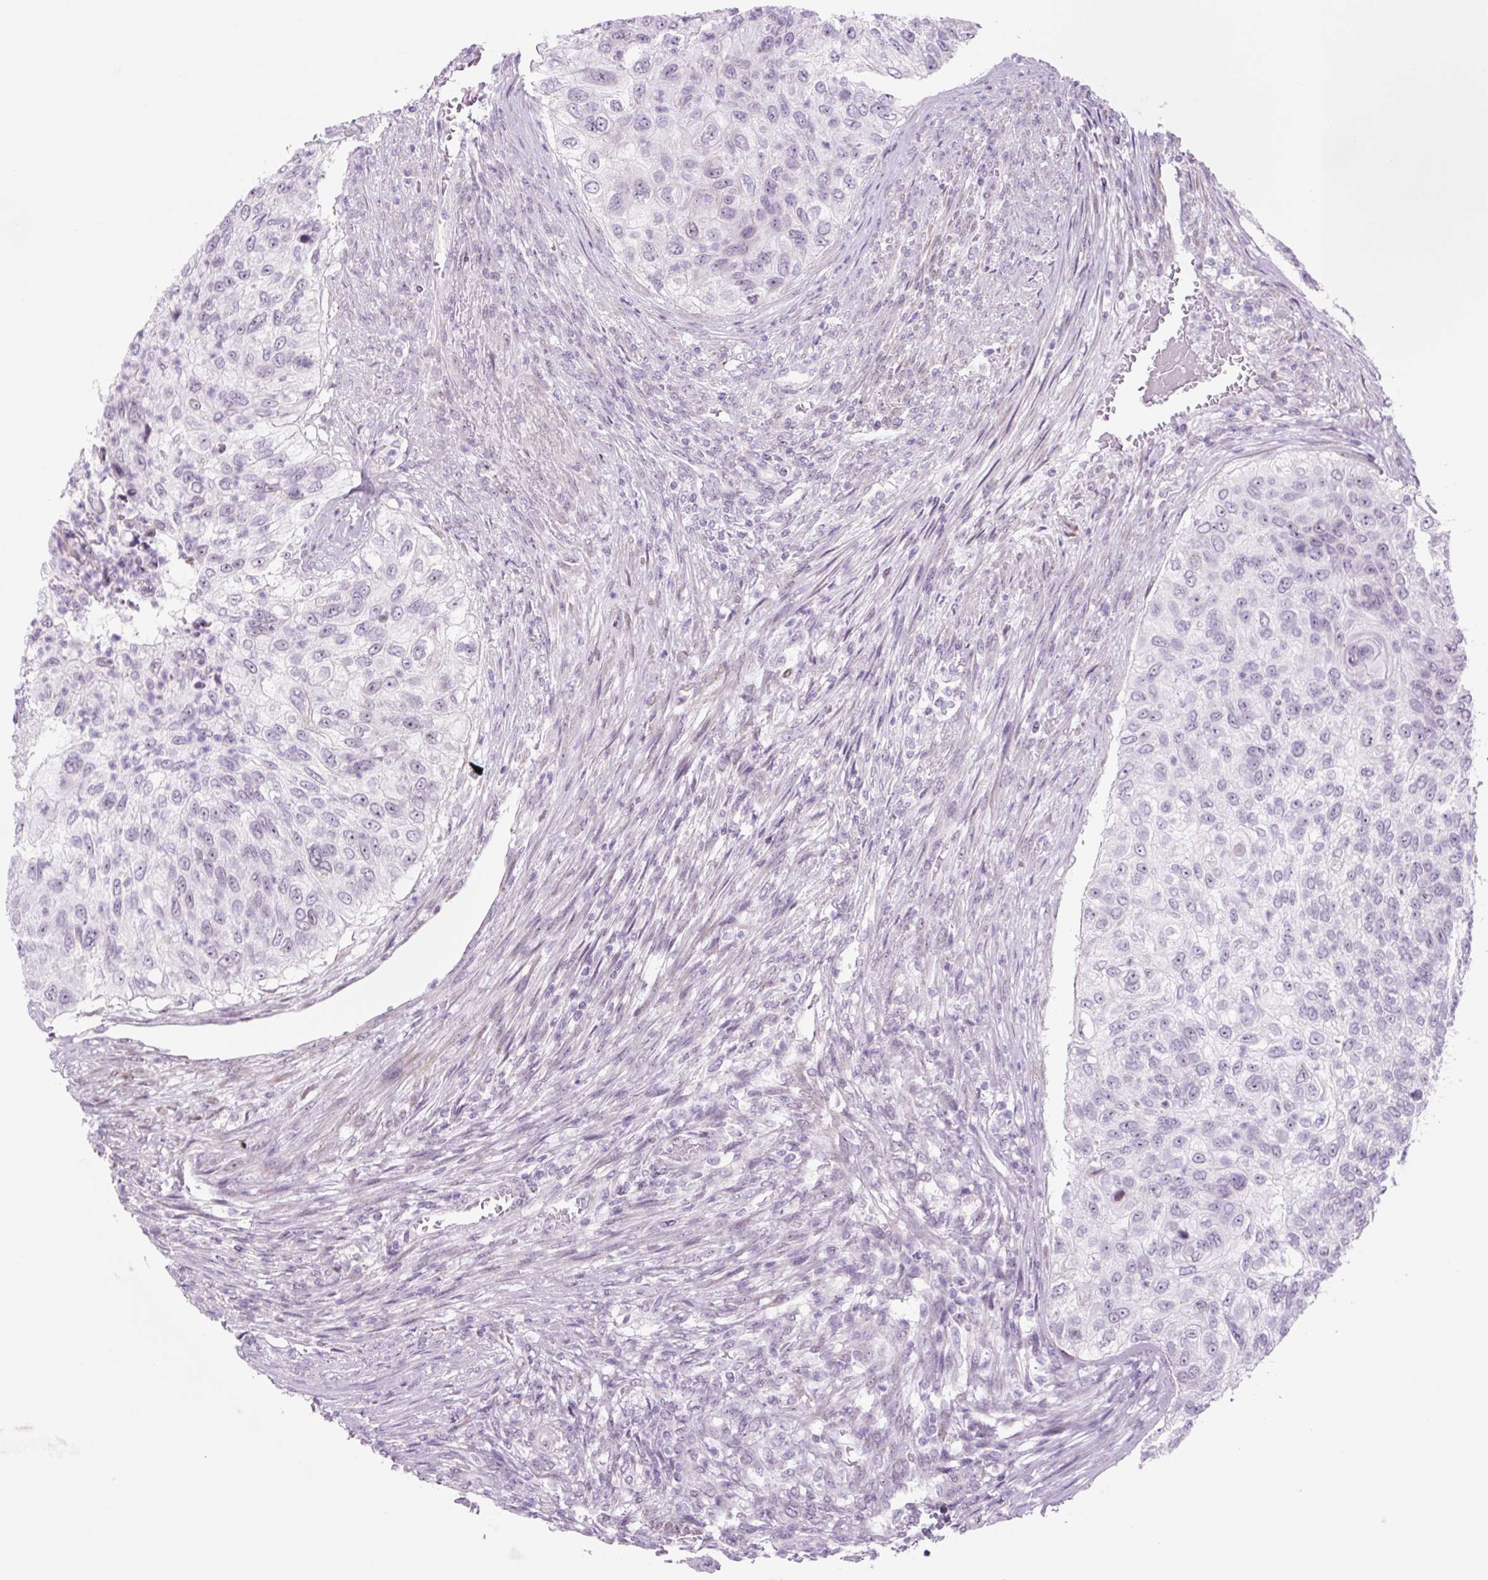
{"staining": {"intensity": "negative", "quantity": "none", "location": "none"}, "tissue": "urothelial cancer", "cell_type": "Tumor cells", "image_type": "cancer", "snomed": [{"axis": "morphology", "description": "Urothelial carcinoma, High grade"}, {"axis": "topography", "description": "Urinary bladder"}], "caption": "Tumor cells are negative for protein expression in human high-grade urothelial carcinoma.", "gene": "RRS1", "patient": {"sex": "female", "age": 60}}